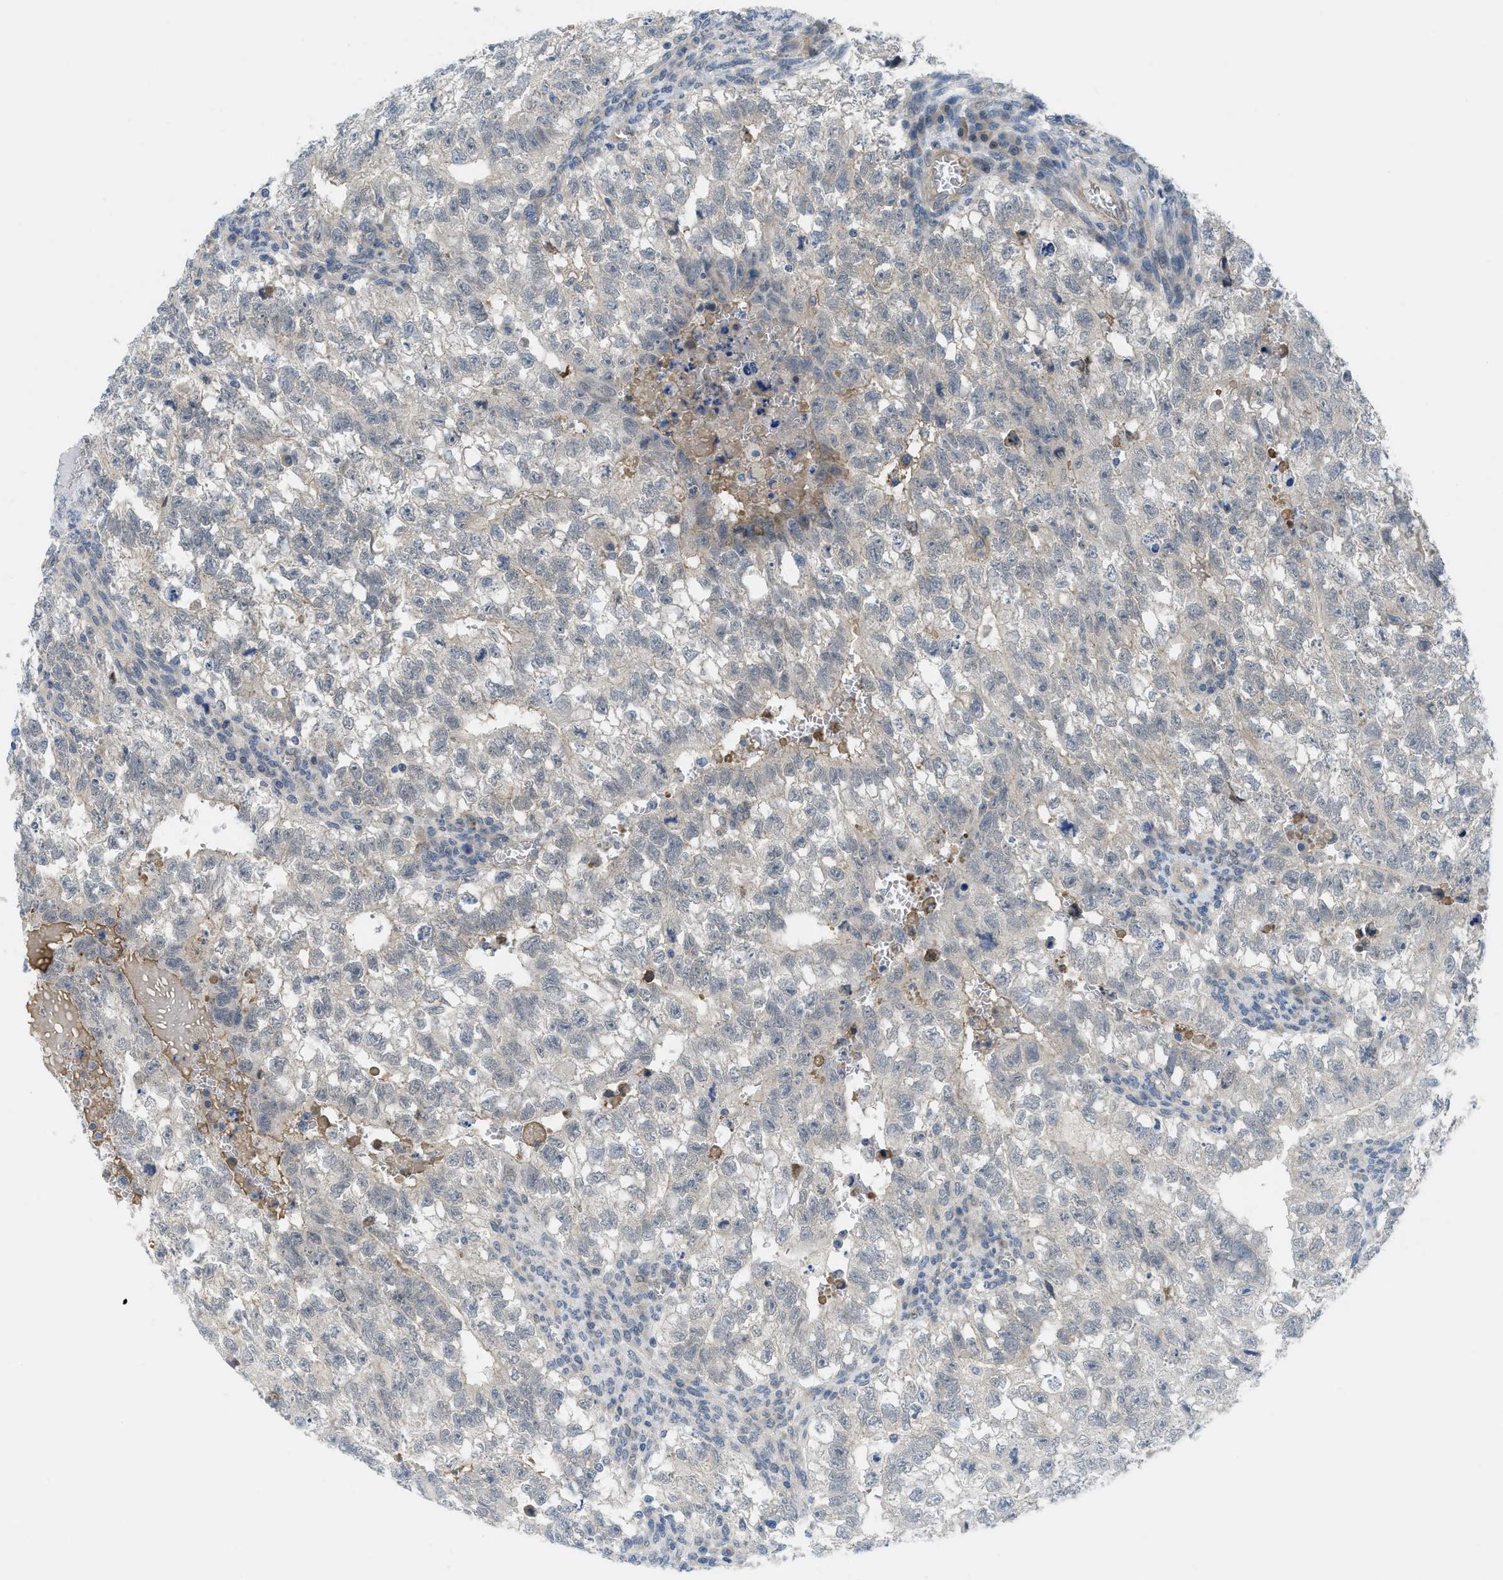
{"staining": {"intensity": "negative", "quantity": "none", "location": "none"}, "tissue": "testis cancer", "cell_type": "Tumor cells", "image_type": "cancer", "snomed": [{"axis": "morphology", "description": "Seminoma, NOS"}, {"axis": "morphology", "description": "Carcinoma, Embryonal, NOS"}, {"axis": "topography", "description": "Testis"}], "caption": "IHC micrograph of testis cancer stained for a protein (brown), which exhibits no positivity in tumor cells. (Stains: DAB immunohistochemistry (IHC) with hematoxylin counter stain, Microscopy: brightfield microscopy at high magnification).", "gene": "TNFAIP1", "patient": {"sex": "male", "age": 38}}